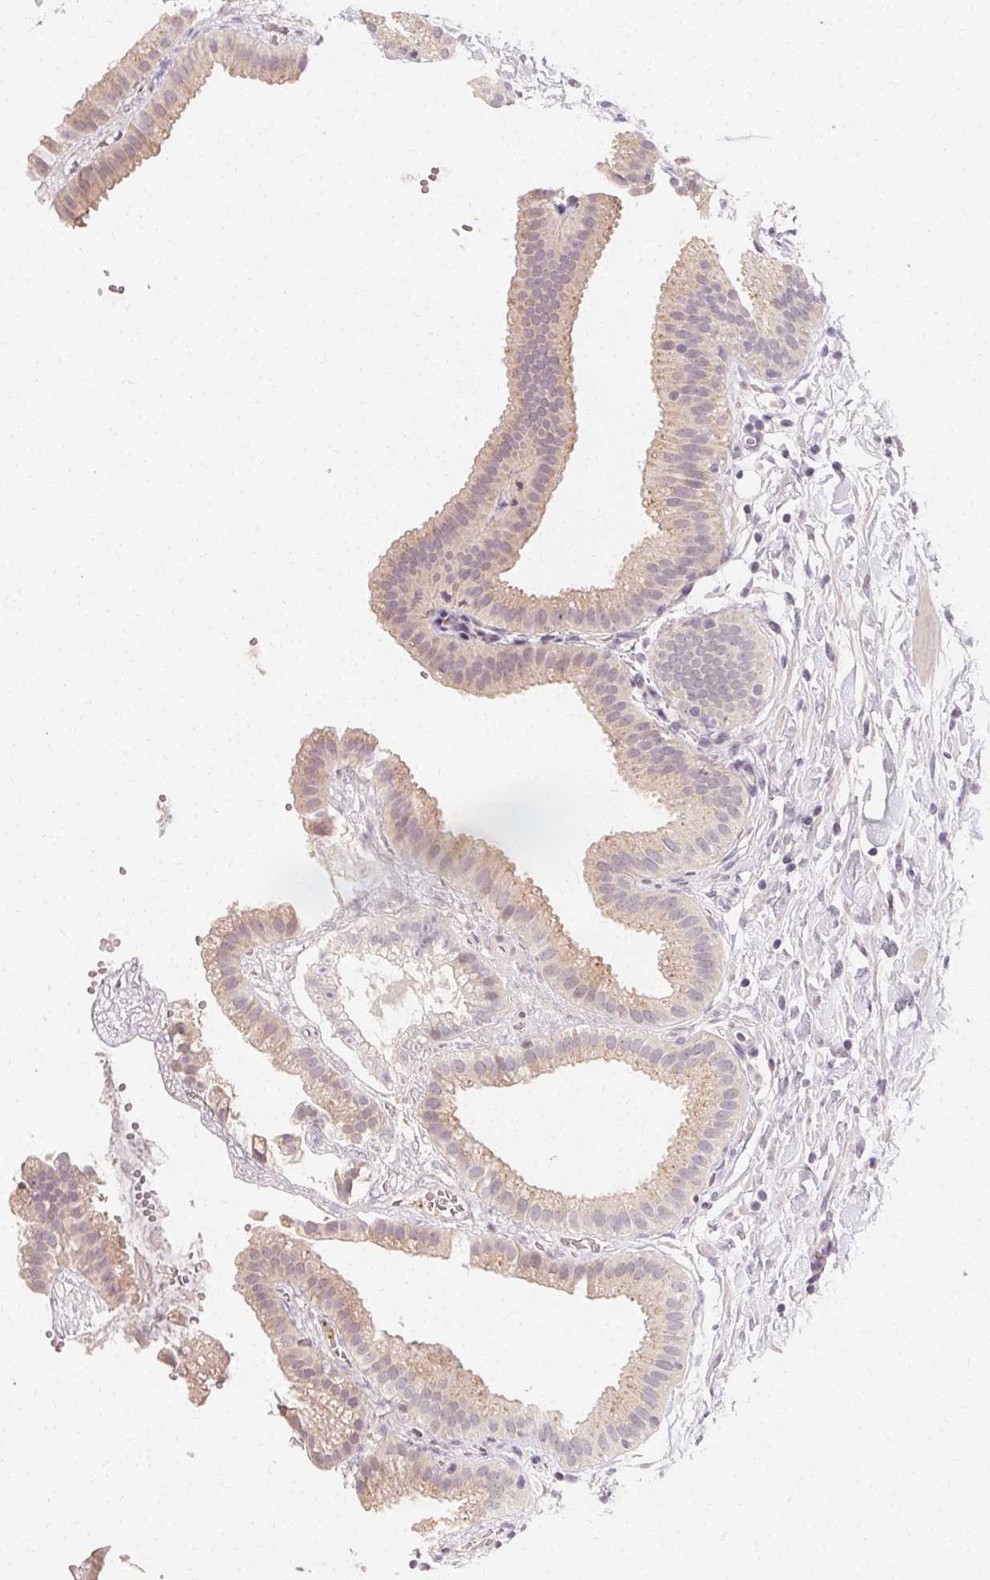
{"staining": {"intensity": "weak", "quantity": "25%-75%", "location": "cytoplasmic/membranous"}, "tissue": "gallbladder", "cell_type": "Glandular cells", "image_type": "normal", "snomed": [{"axis": "morphology", "description": "Normal tissue, NOS"}, {"axis": "topography", "description": "Gallbladder"}], "caption": "Weak cytoplasmic/membranous expression for a protein is present in approximately 25%-75% of glandular cells of benign gallbladder using immunohistochemistry.", "gene": "CLCNKA", "patient": {"sex": "female", "age": 63}}